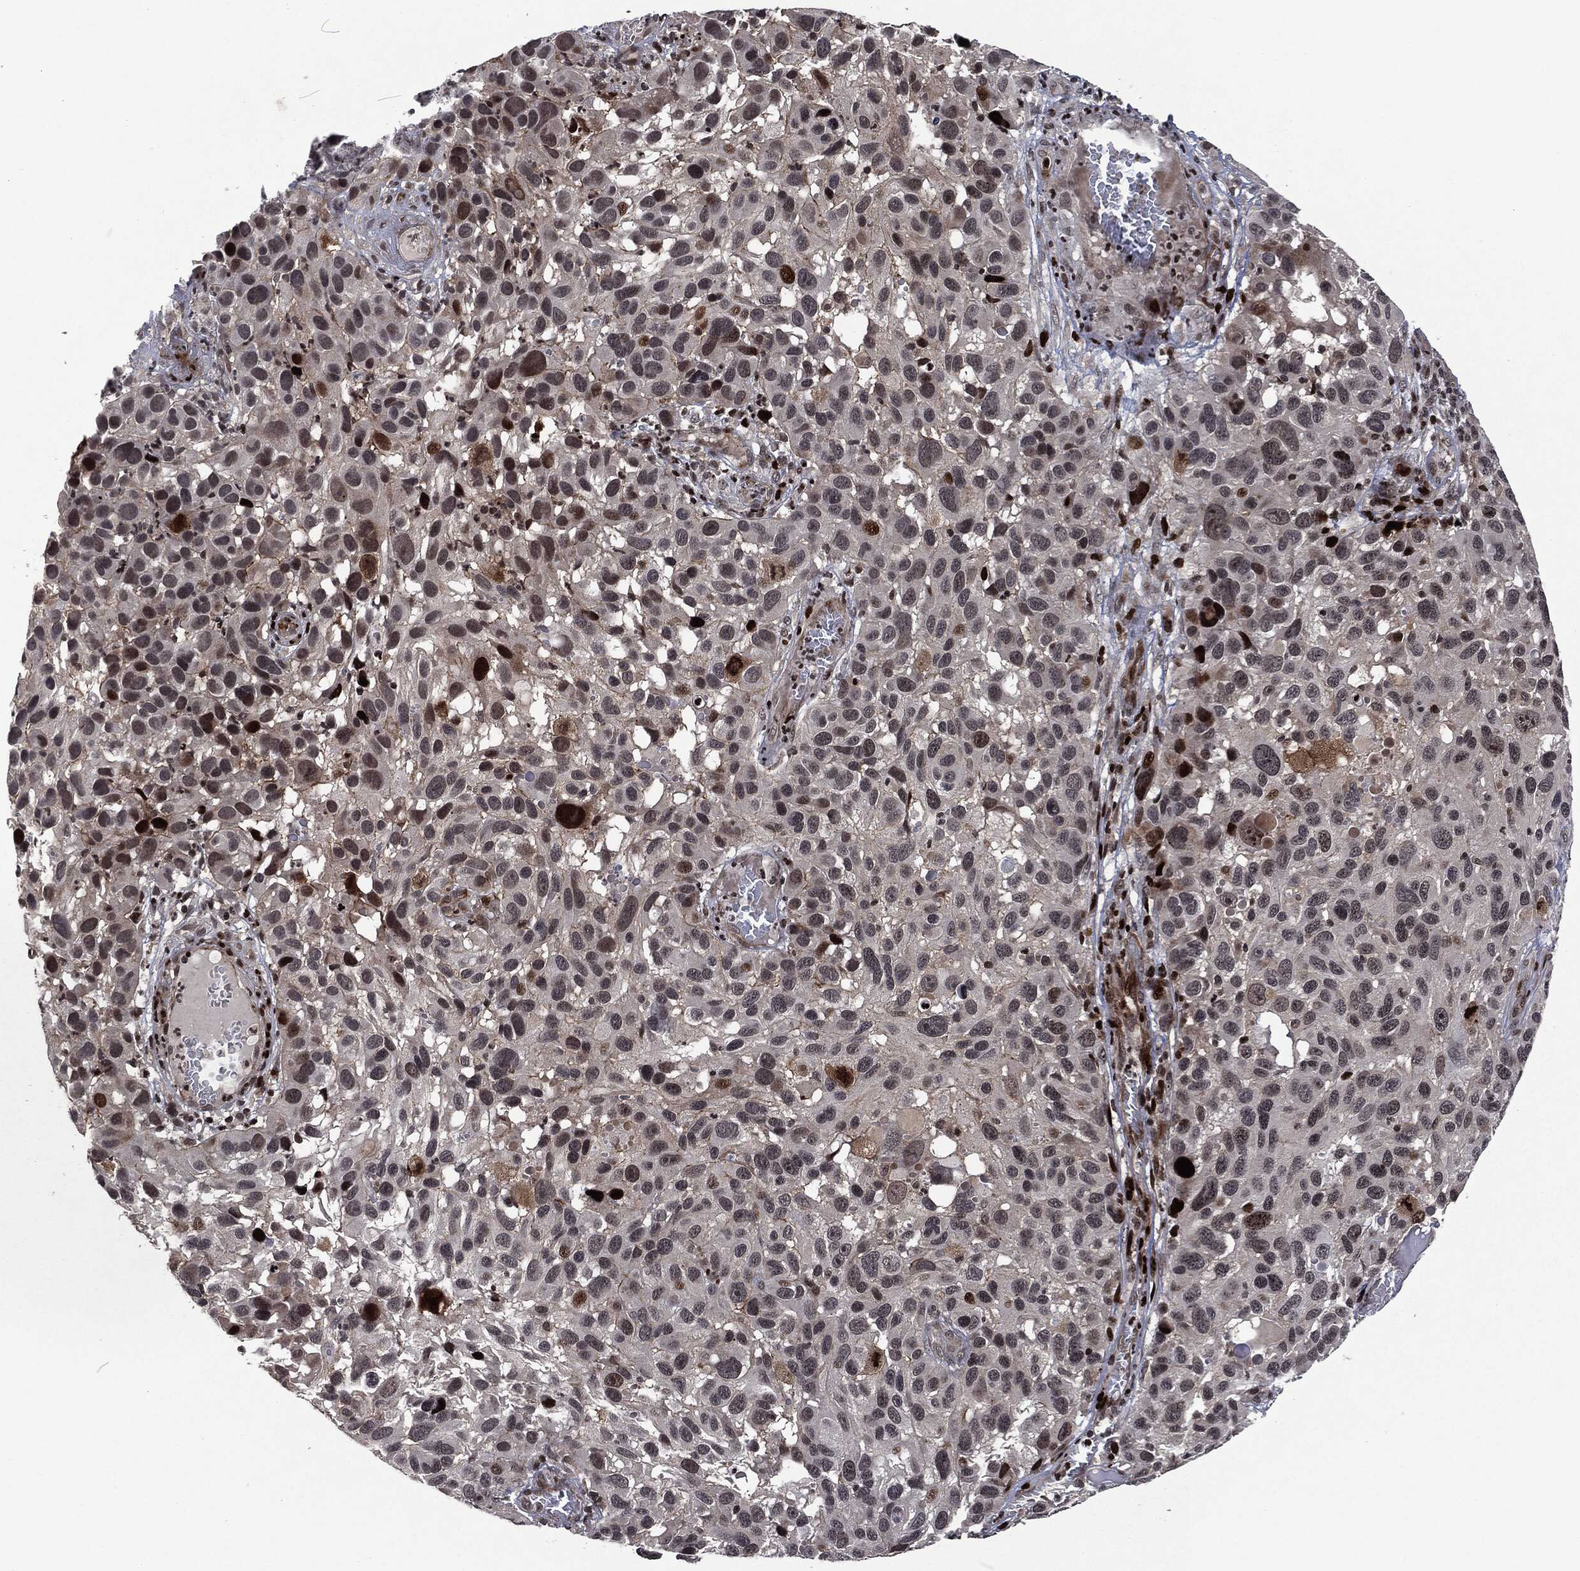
{"staining": {"intensity": "moderate", "quantity": "<25%", "location": "nuclear"}, "tissue": "melanoma", "cell_type": "Tumor cells", "image_type": "cancer", "snomed": [{"axis": "morphology", "description": "Malignant melanoma, NOS"}, {"axis": "topography", "description": "Skin"}], "caption": "Malignant melanoma stained with IHC demonstrates moderate nuclear expression in about <25% of tumor cells.", "gene": "EGFR", "patient": {"sex": "male", "age": 53}}